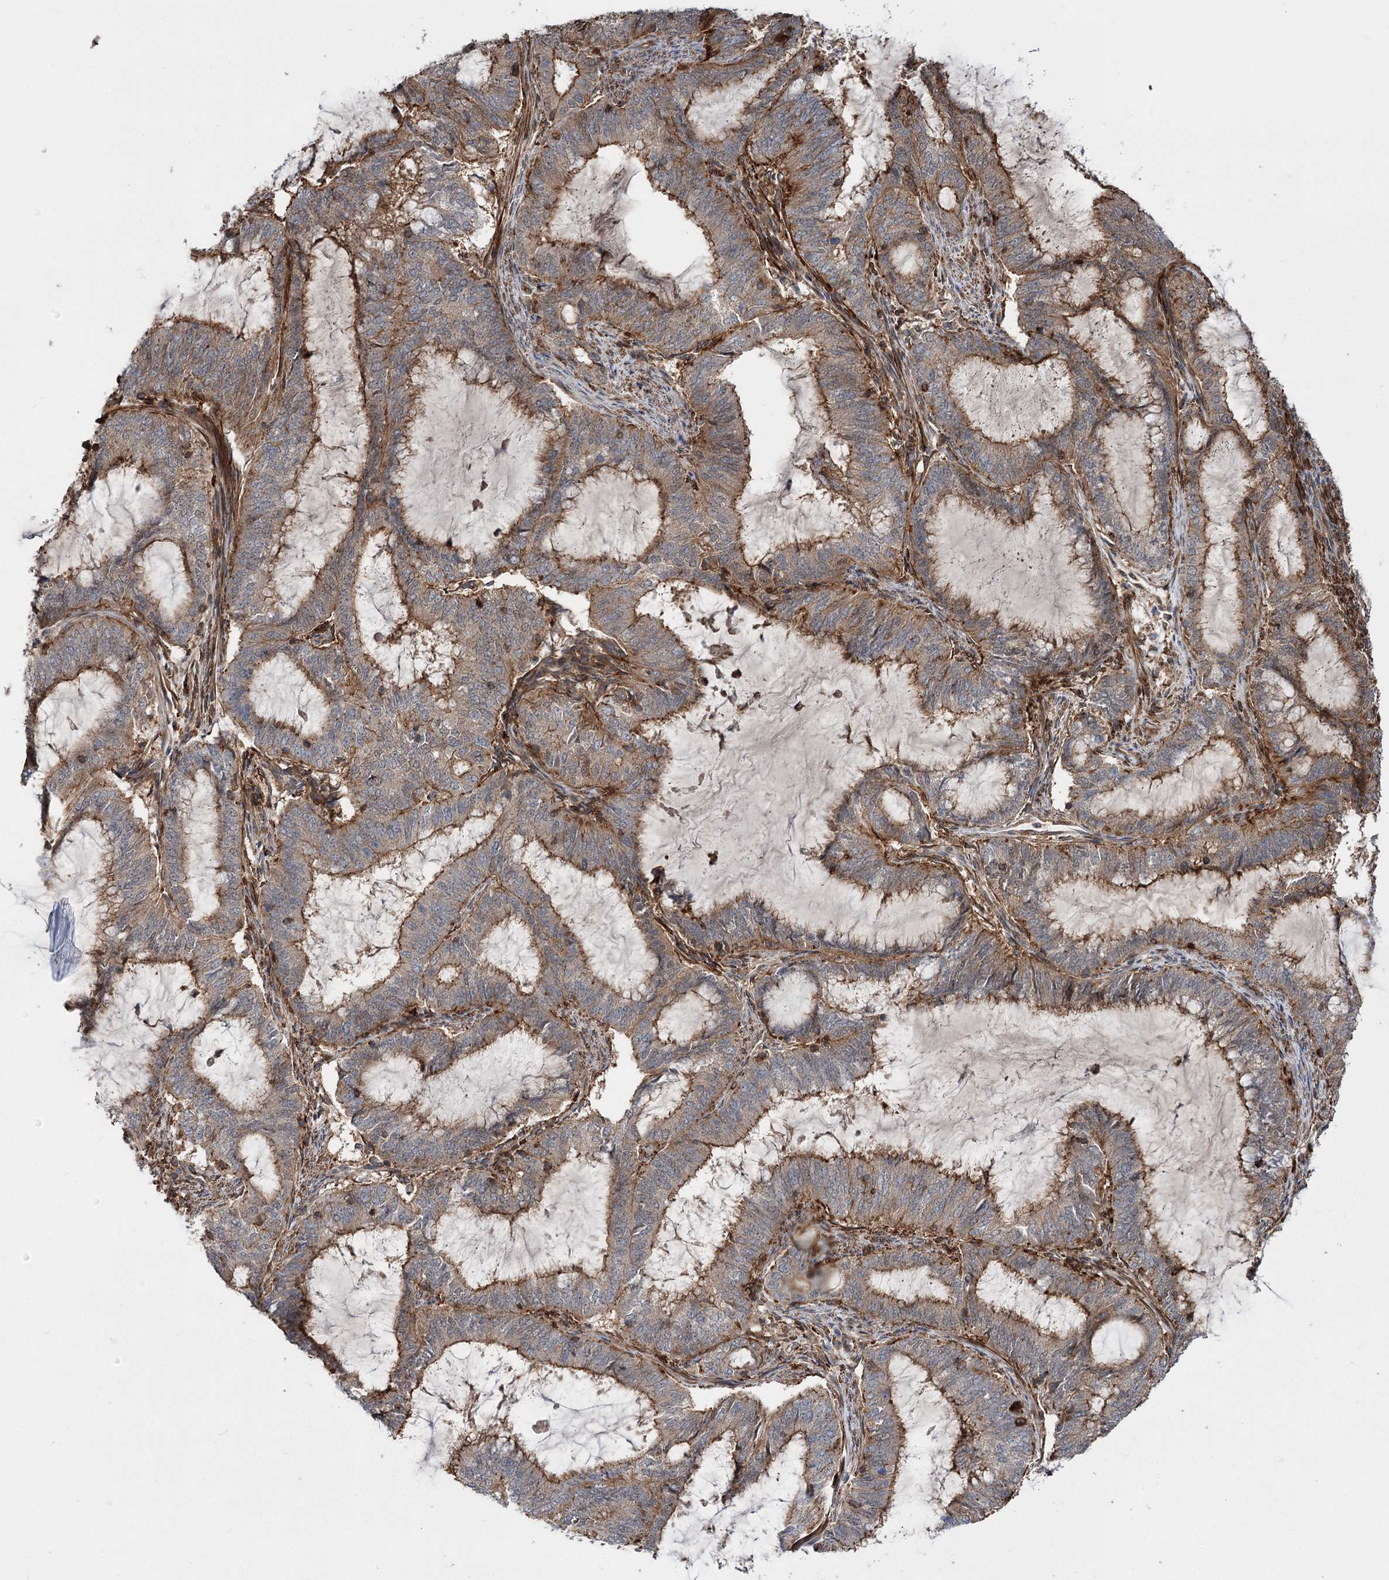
{"staining": {"intensity": "moderate", "quantity": ">75%", "location": "cytoplasmic/membranous"}, "tissue": "endometrial cancer", "cell_type": "Tumor cells", "image_type": "cancer", "snomed": [{"axis": "morphology", "description": "Adenocarcinoma, NOS"}, {"axis": "topography", "description": "Endometrium"}], "caption": "Adenocarcinoma (endometrial) tissue reveals moderate cytoplasmic/membranous expression in approximately >75% of tumor cells, visualized by immunohistochemistry.", "gene": "DPP3", "patient": {"sex": "female", "age": 51}}